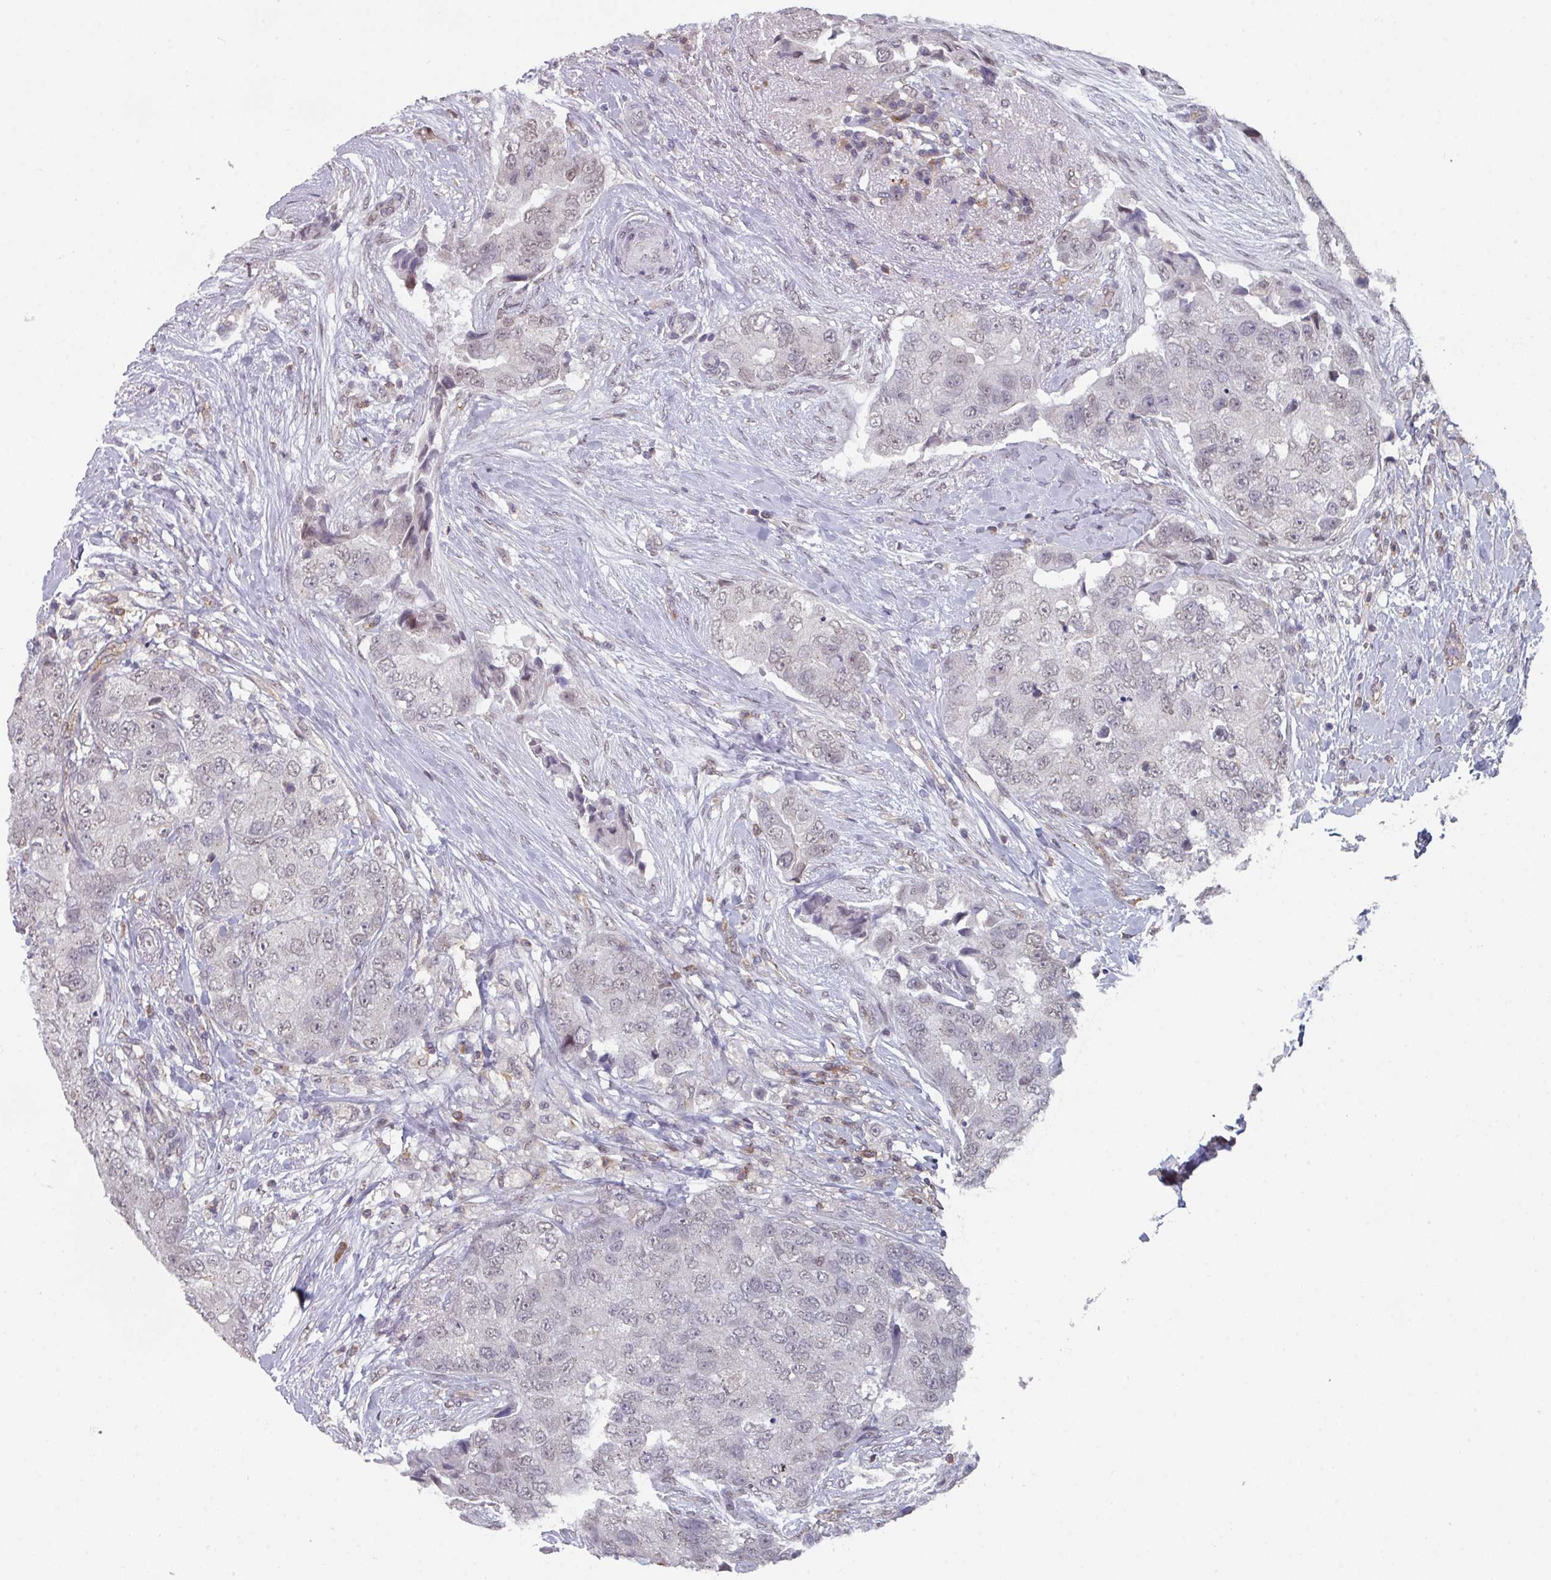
{"staining": {"intensity": "weak", "quantity": "25%-75%", "location": "nuclear"}, "tissue": "breast cancer", "cell_type": "Tumor cells", "image_type": "cancer", "snomed": [{"axis": "morphology", "description": "Normal tissue, NOS"}, {"axis": "morphology", "description": "Duct carcinoma"}, {"axis": "topography", "description": "Breast"}], "caption": "High-magnification brightfield microscopy of breast cancer (infiltrating ductal carcinoma) stained with DAB (brown) and counterstained with hematoxylin (blue). tumor cells exhibit weak nuclear positivity is identified in approximately25%-75% of cells.", "gene": "RASAL3", "patient": {"sex": "female", "age": 62}}